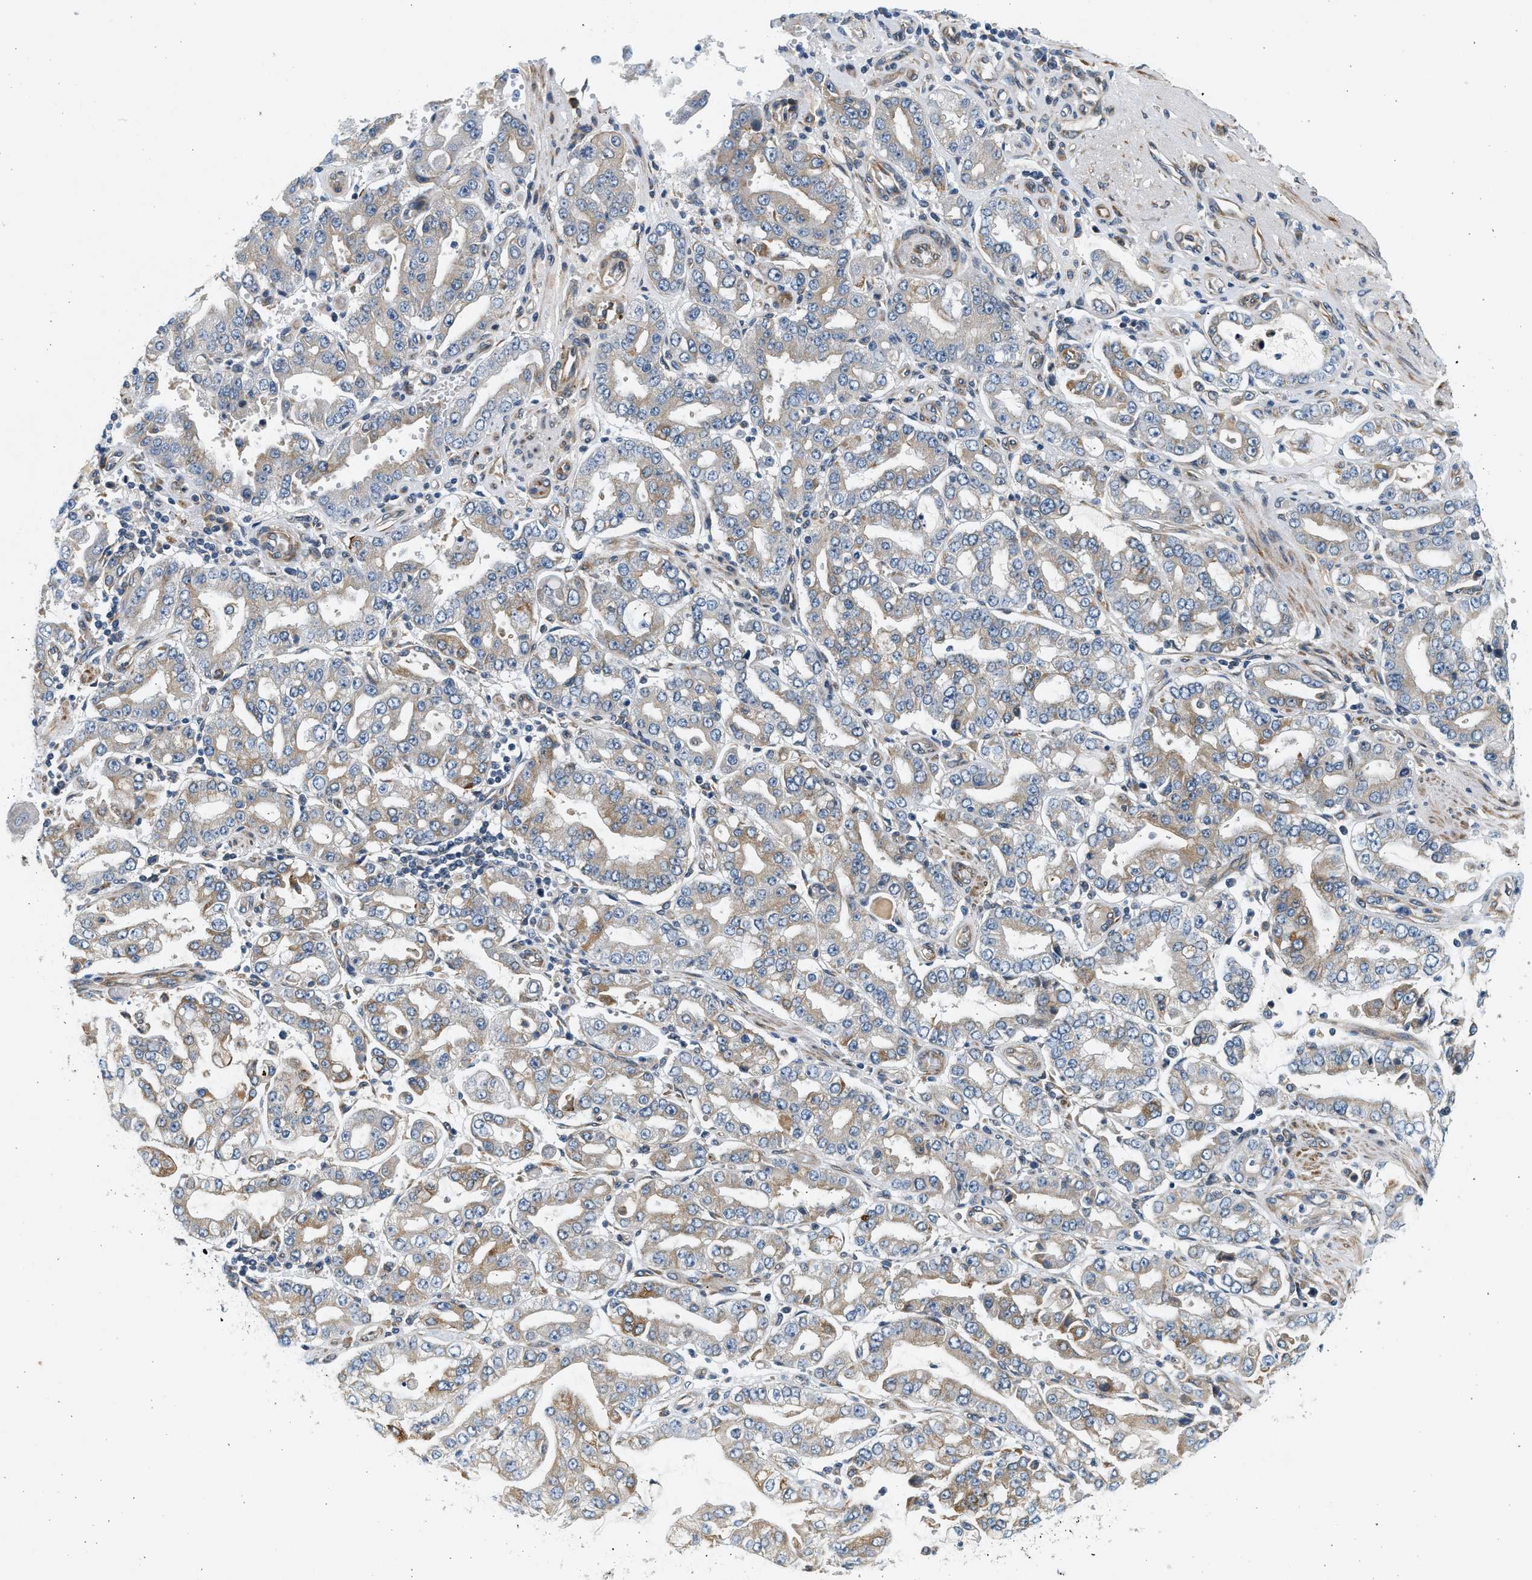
{"staining": {"intensity": "moderate", "quantity": "25%-75%", "location": "cytoplasmic/membranous"}, "tissue": "stomach cancer", "cell_type": "Tumor cells", "image_type": "cancer", "snomed": [{"axis": "morphology", "description": "Adenocarcinoma, NOS"}, {"axis": "topography", "description": "Stomach"}], "caption": "A photomicrograph of human stomach cancer stained for a protein displays moderate cytoplasmic/membranous brown staining in tumor cells.", "gene": "KDELR2", "patient": {"sex": "male", "age": 76}}